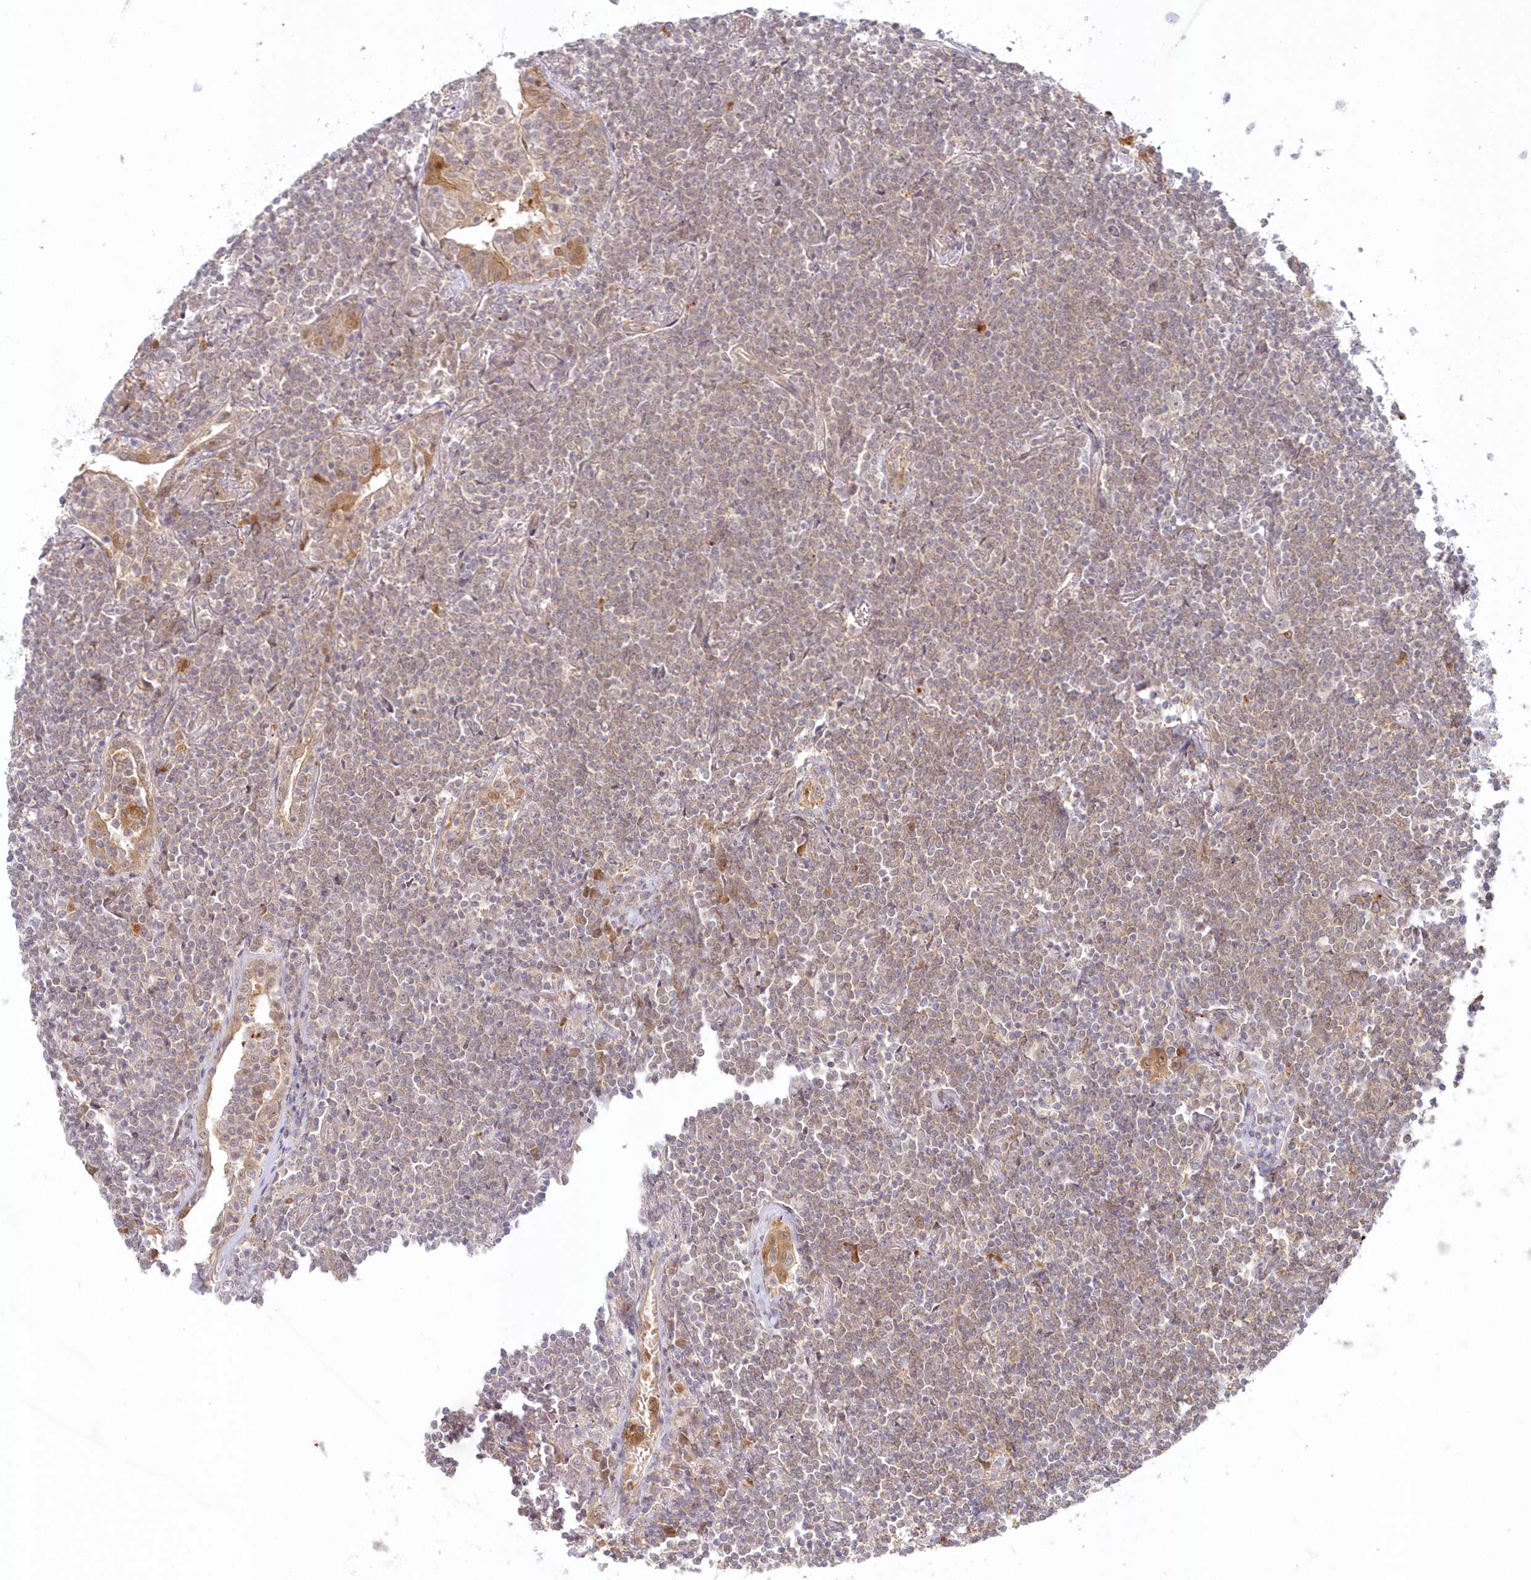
{"staining": {"intensity": "weak", "quantity": ">75%", "location": "cytoplasmic/membranous"}, "tissue": "lymphoma", "cell_type": "Tumor cells", "image_type": "cancer", "snomed": [{"axis": "morphology", "description": "Malignant lymphoma, non-Hodgkin's type, Low grade"}, {"axis": "topography", "description": "Lung"}], "caption": "Malignant lymphoma, non-Hodgkin's type (low-grade) stained with immunohistochemistry (IHC) reveals weak cytoplasmic/membranous expression in about >75% of tumor cells.", "gene": "GBE1", "patient": {"sex": "female", "age": 71}}